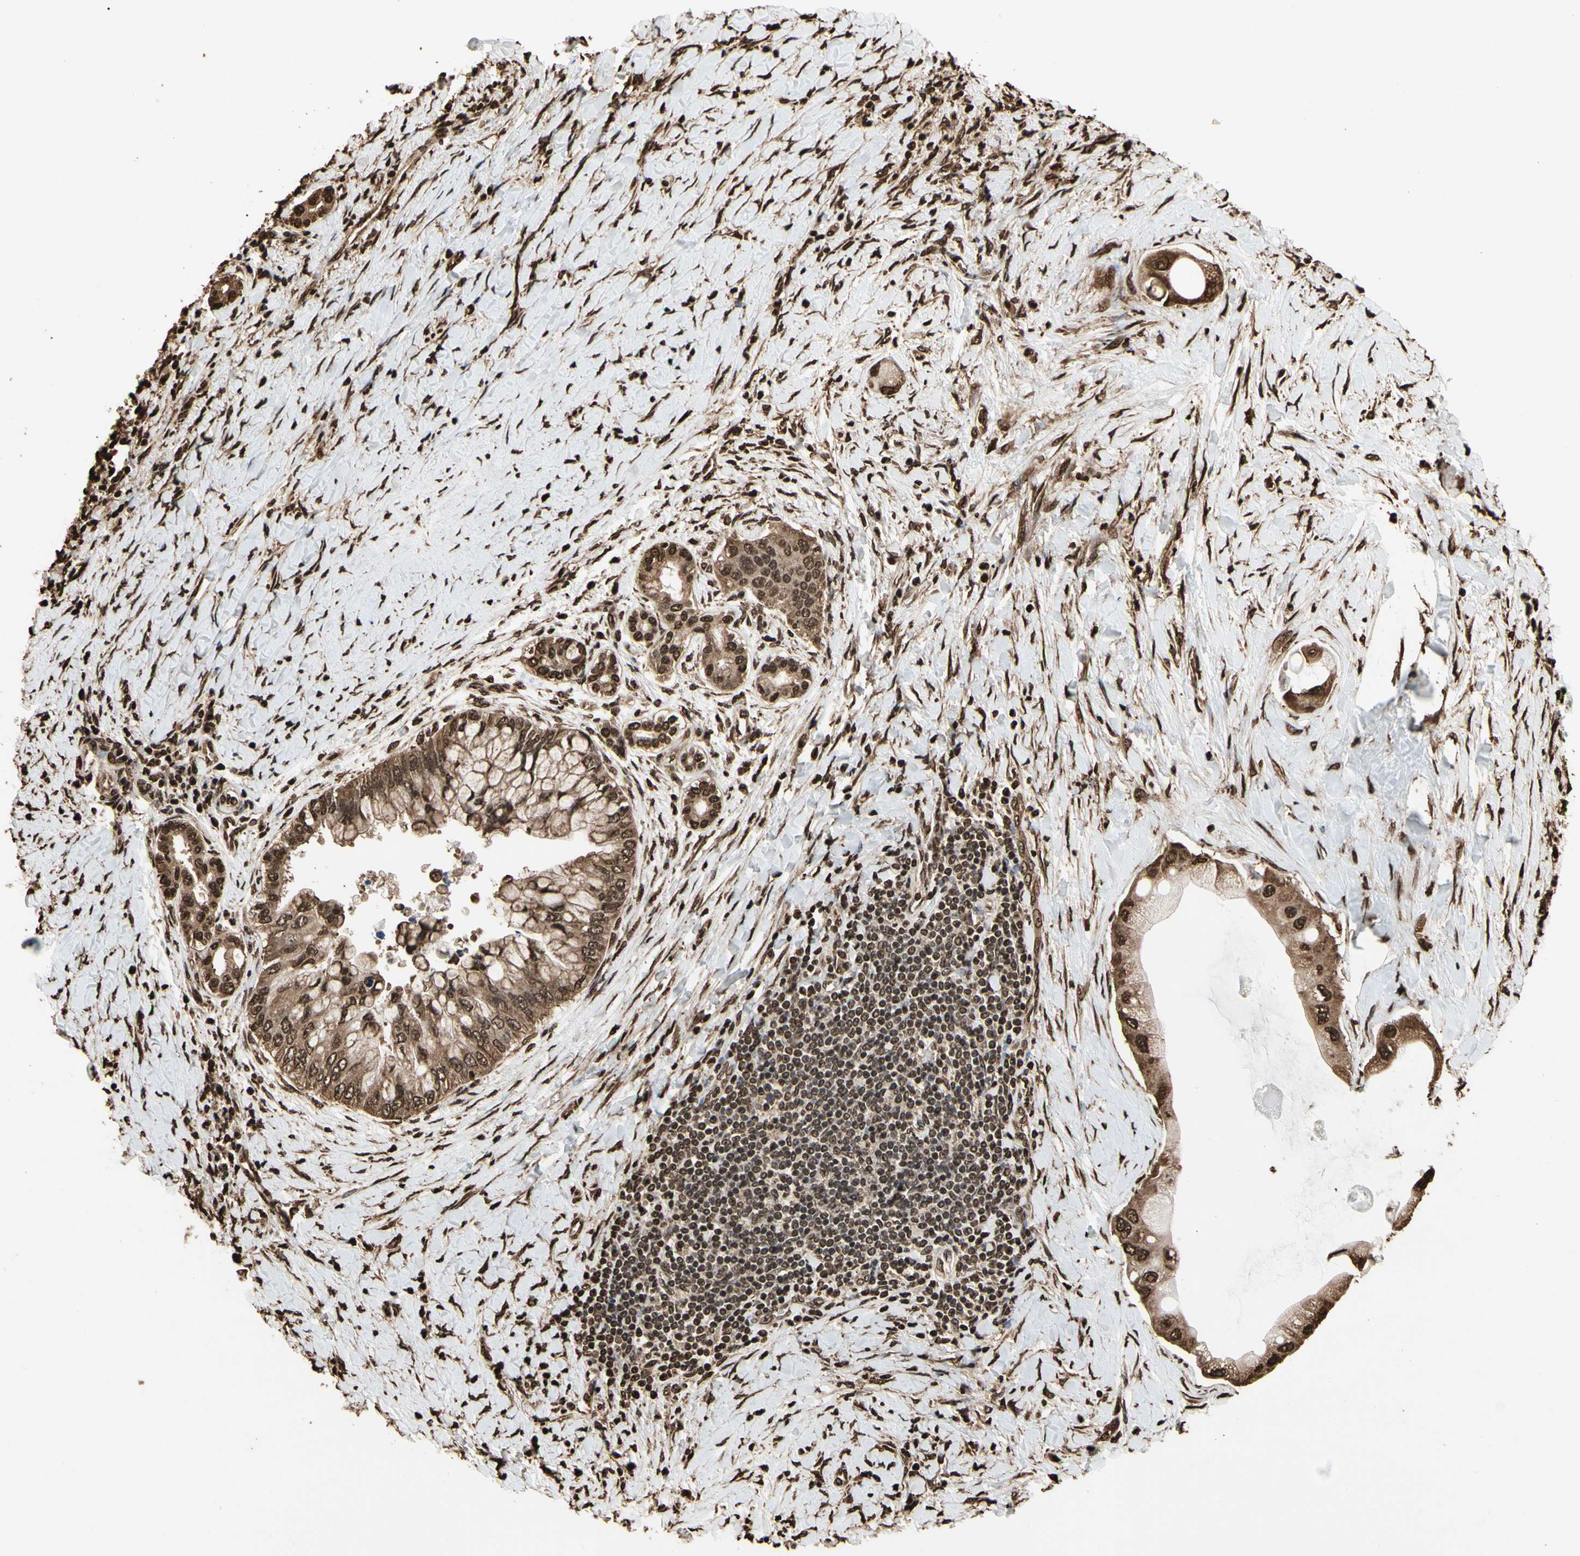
{"staining": {"intensity": "strong", "quantity": ">75%", "location": "cytoplasmic/membranous,nuclear"}, "tissue": "liver cancer", "cell_type": "Tumor cells", "image_type": "cancer", "snomed": [{"axis": "morphology", "description": "Normal tissue, NOS"}, {"axis": "morphology", "description": "Cholangiocarcinoma"}, {"axis": "topography", "description": "Liver"}, {"axis": "topography", "description": "Peripheral nerve tissue"}], "caption": "DAB (3,3'-diaminobenzidine) immunohistochemical staining of human liver cholangiocarcinoma reveals strong cytoplasmic/membranous and nuclear protein expression in about >75% of tumor cells.", "gene": "HNRNPK", "patient": {"sex": "male", "age": 50}}